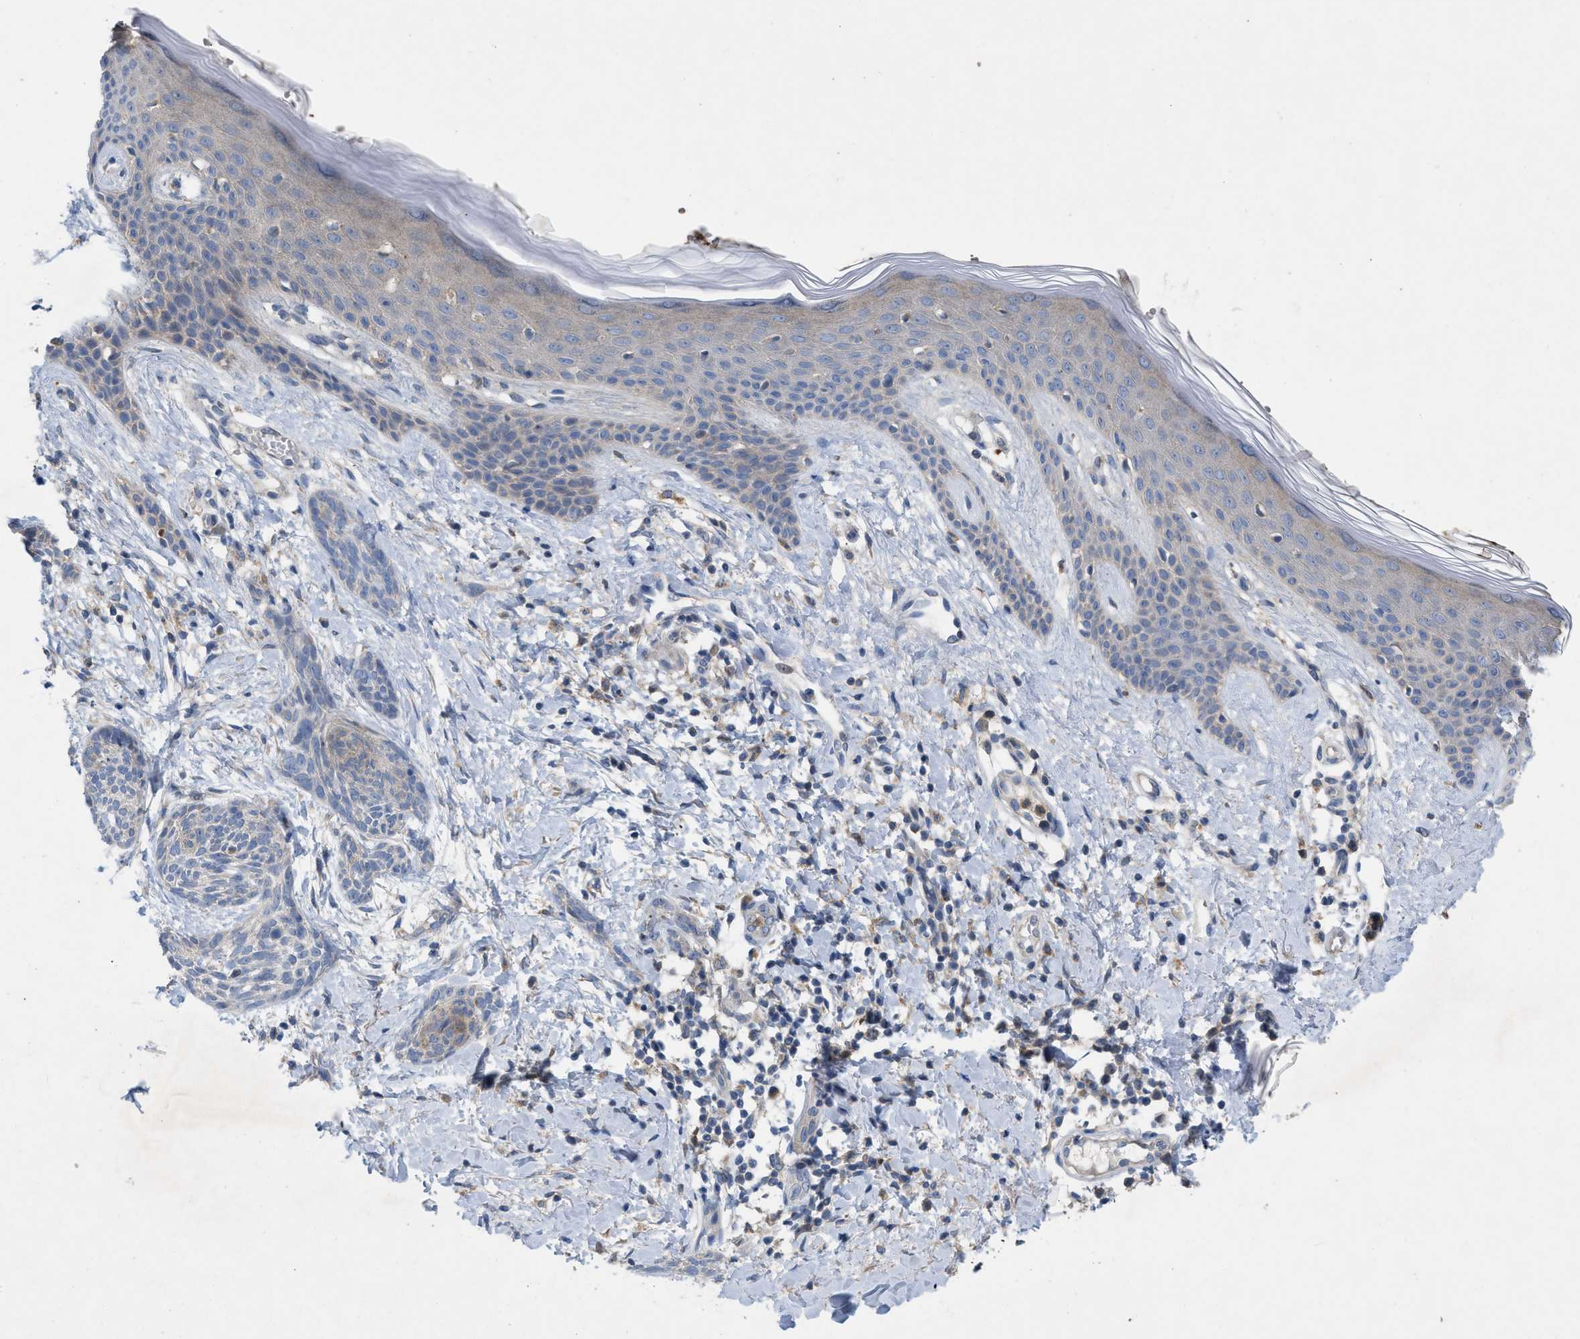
{"staining": {"intensity": "weak", "quantity": "<25%", "location": "cytoplasmic/membranous"}, "tissue": "skin cancer", "cell_type": "Tumor cells", "image_type": "cancer", "snomed": [{"axis": "morphology", "description": "Basal cell carcinoma"}, {"axis": "topography", "description": "Skin"}], "caption": "DAB (3,3'-diaminobenzidine) immunohistochemical staining of human skin cancer demonstrates no significant positivity in tumor cells.", "gene": "PLPPR5", "patient": {"sex": "female", "age": 59}}